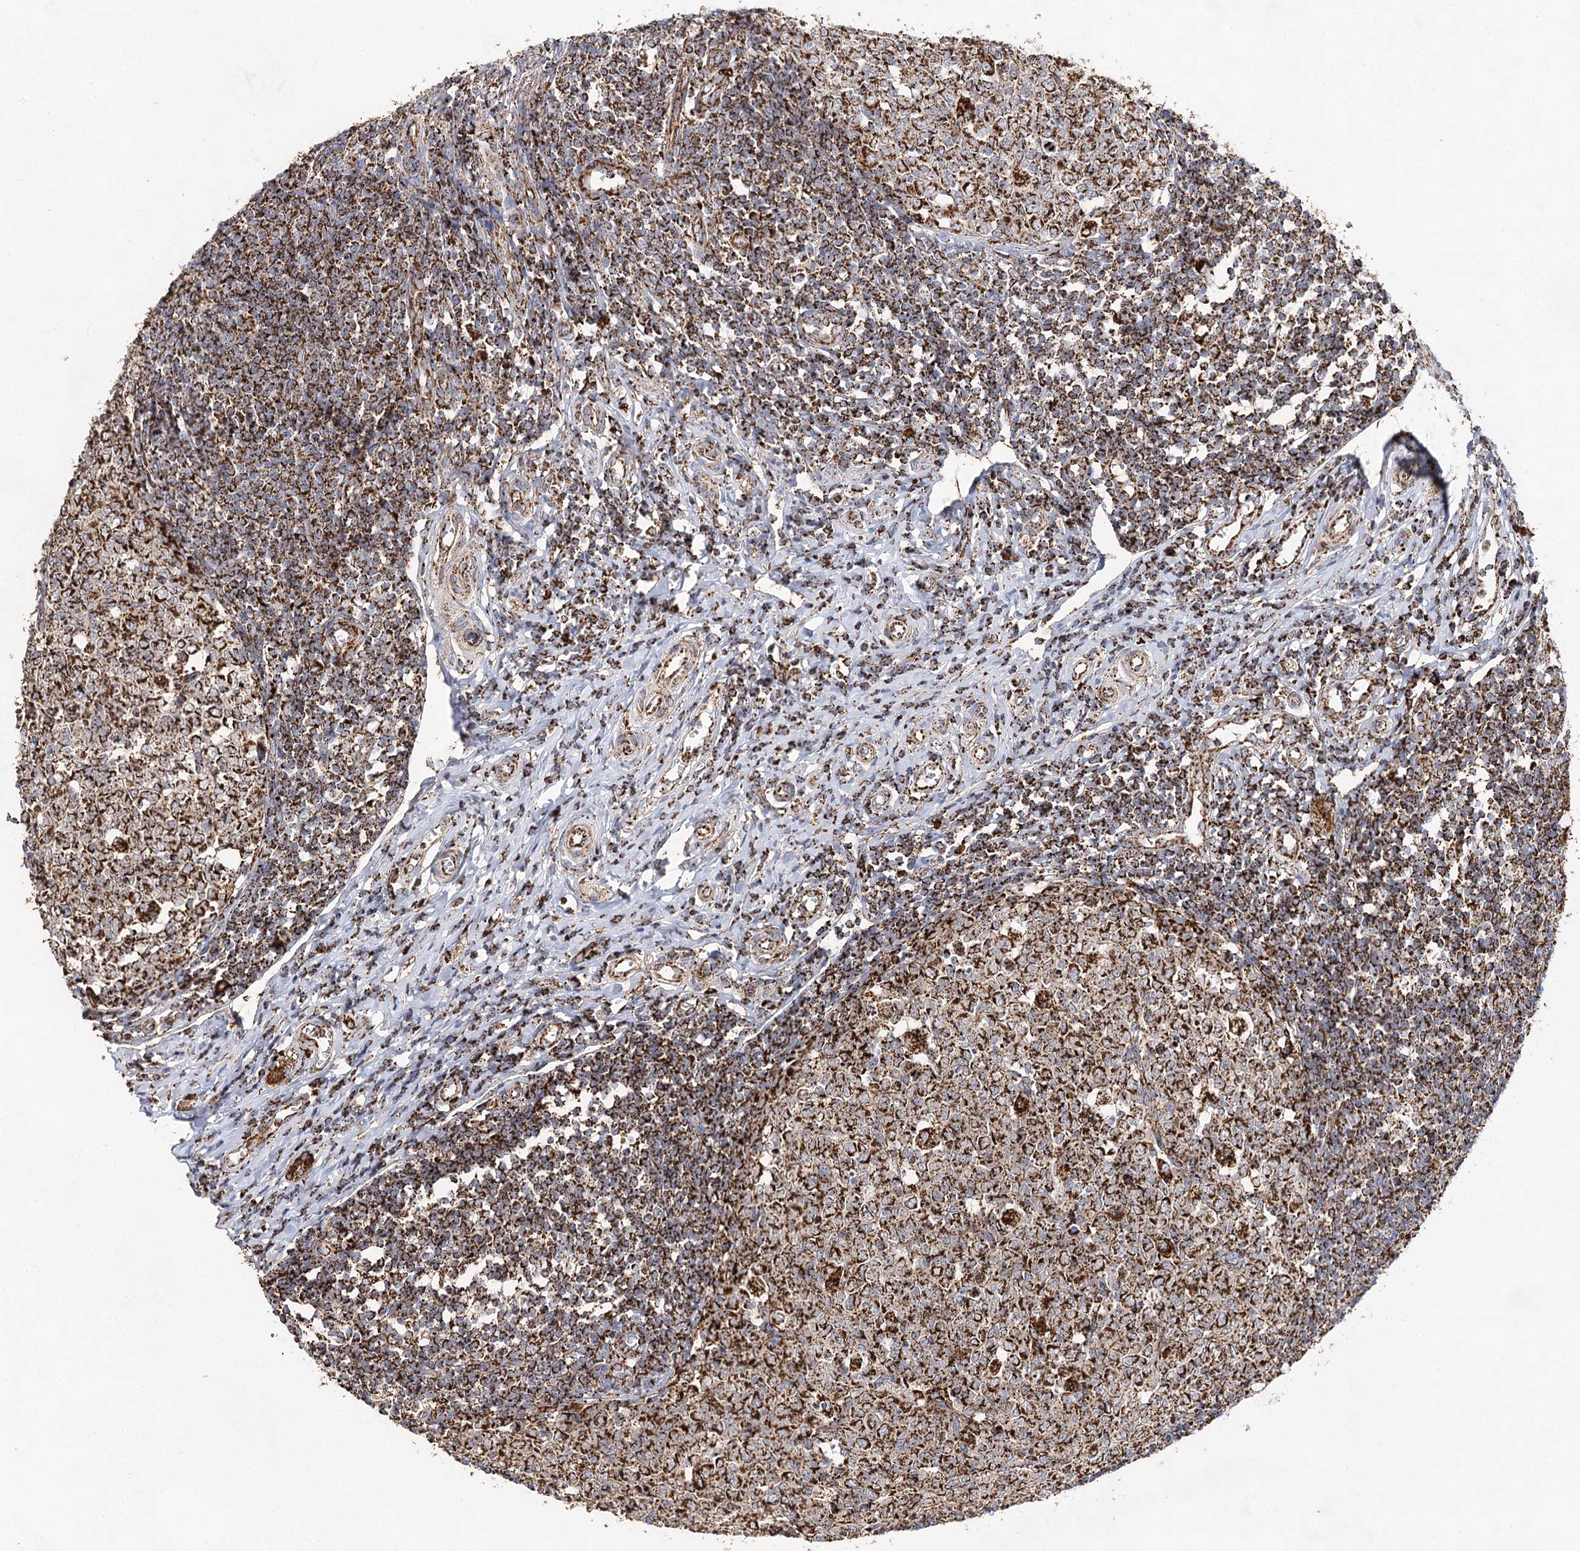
{"staining": {"intensity": "strong", "quantity": ">75%", "location": "cytoplasmic/membranous"}, "tissue": "appendix", "cell_type": "Glandular cells", "image_type": "normal", "snomed": [{"axis": "morphology", "description": "Normal tissue, NOS"}, {"axis": "topography", "description": "Appendix"}], "caption": "The histopathology image shows immunohistochemical staining of benign appendix. There is strong cytoplasmic/membranous staining is identified in about >75% of glandular cells. (DAB IHC with brightfield microscopy, high magnification).", "gene": "NADK2", "patient": {"sex": "male", "age": 14}}